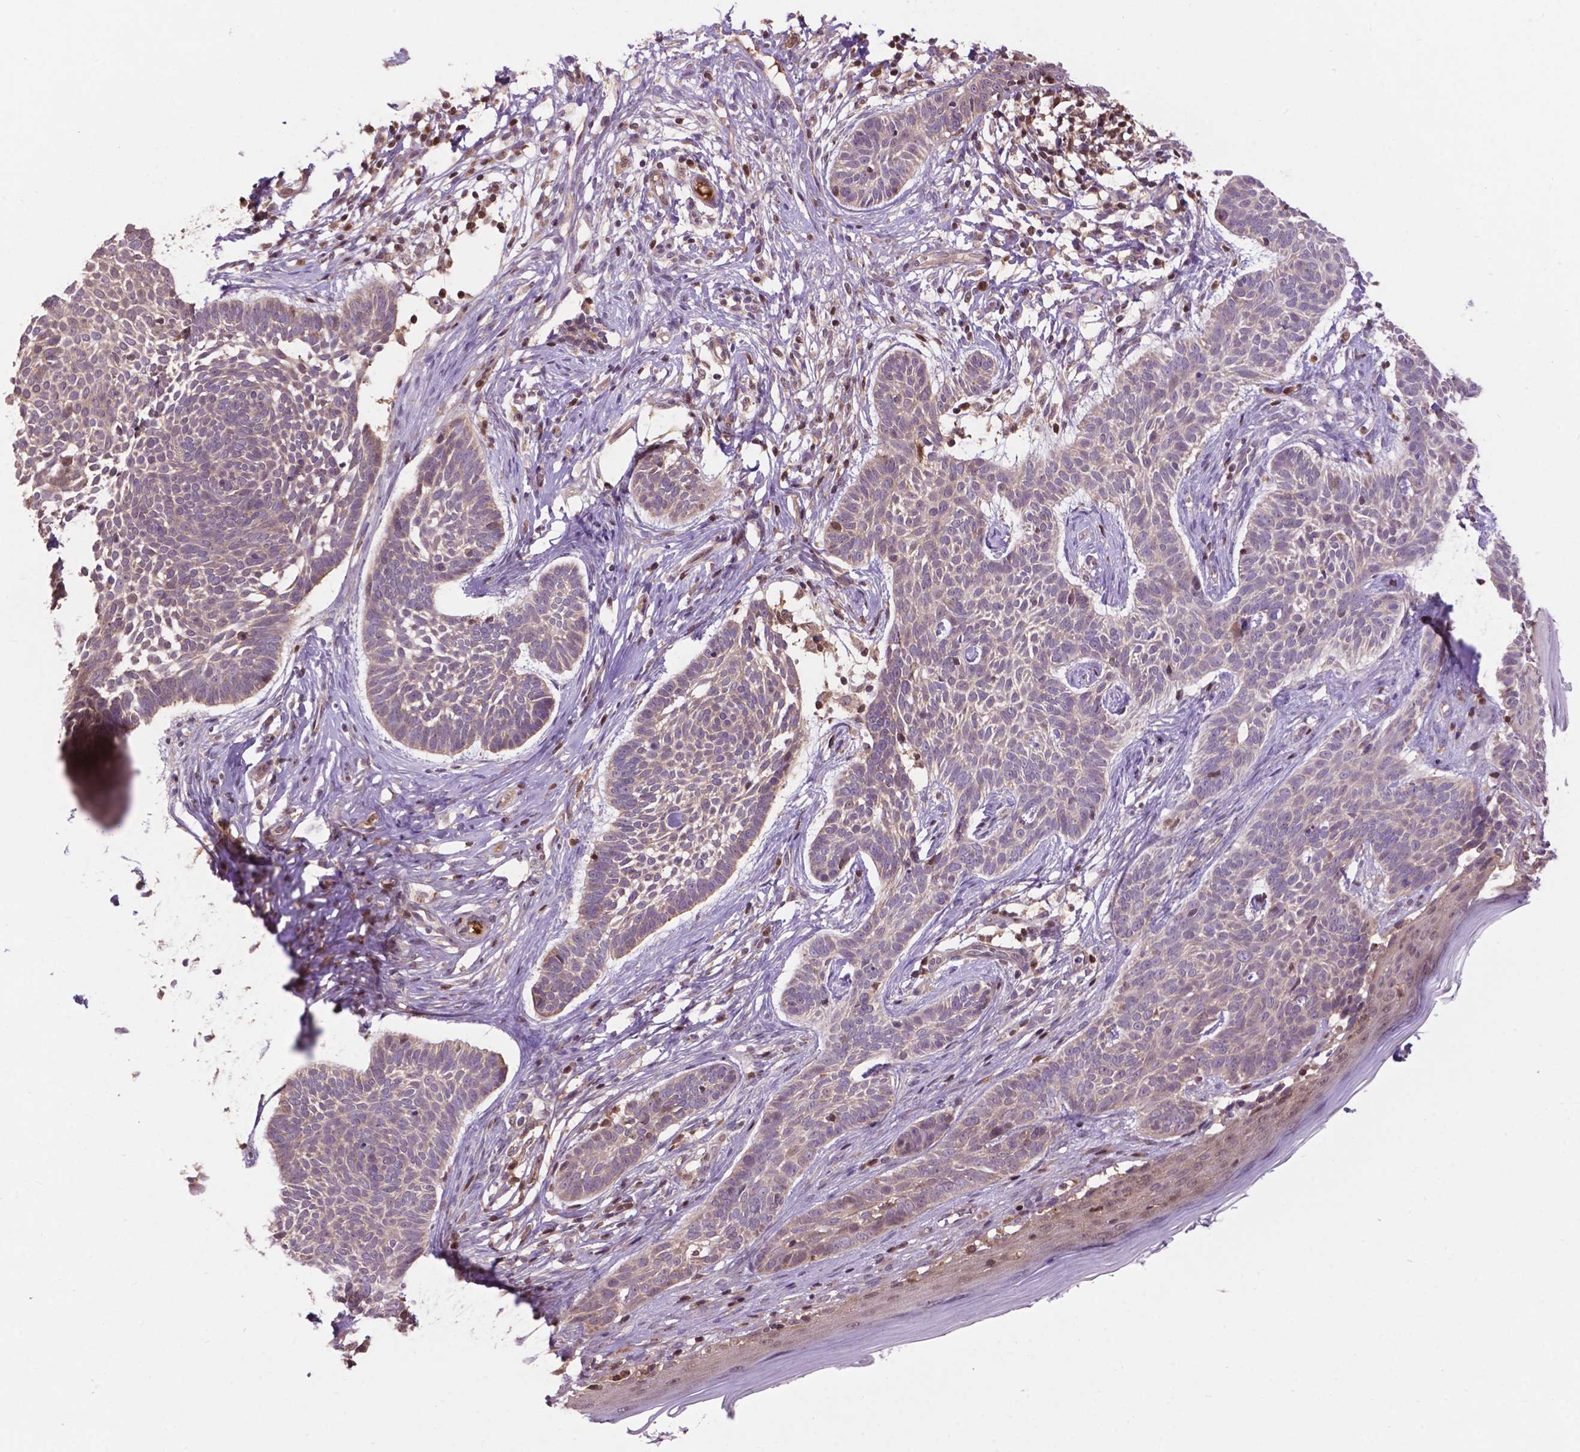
{"staining": {"intensity": "weak", "quantity": ">75%", "location": "cytoplasmic/membranous"}, "tissue": "skin cancer", "cell_type": "Tumor cells", "image_type": "cancer", "snomed": [{"axis": "morphology", "description": "Basal cell carcinoma"}, {"axis": "topography", "description": "Skin"}], "caption": "Skin cancer stained with immunohistochemistry displays weak cytoplasmic/membranous expression in approximately >75% of tumor cells. (IHC, brightfield microscopy, high magnification).", "gene": "CHMP4A", "patient": {"sex": "male", "age": 85}}